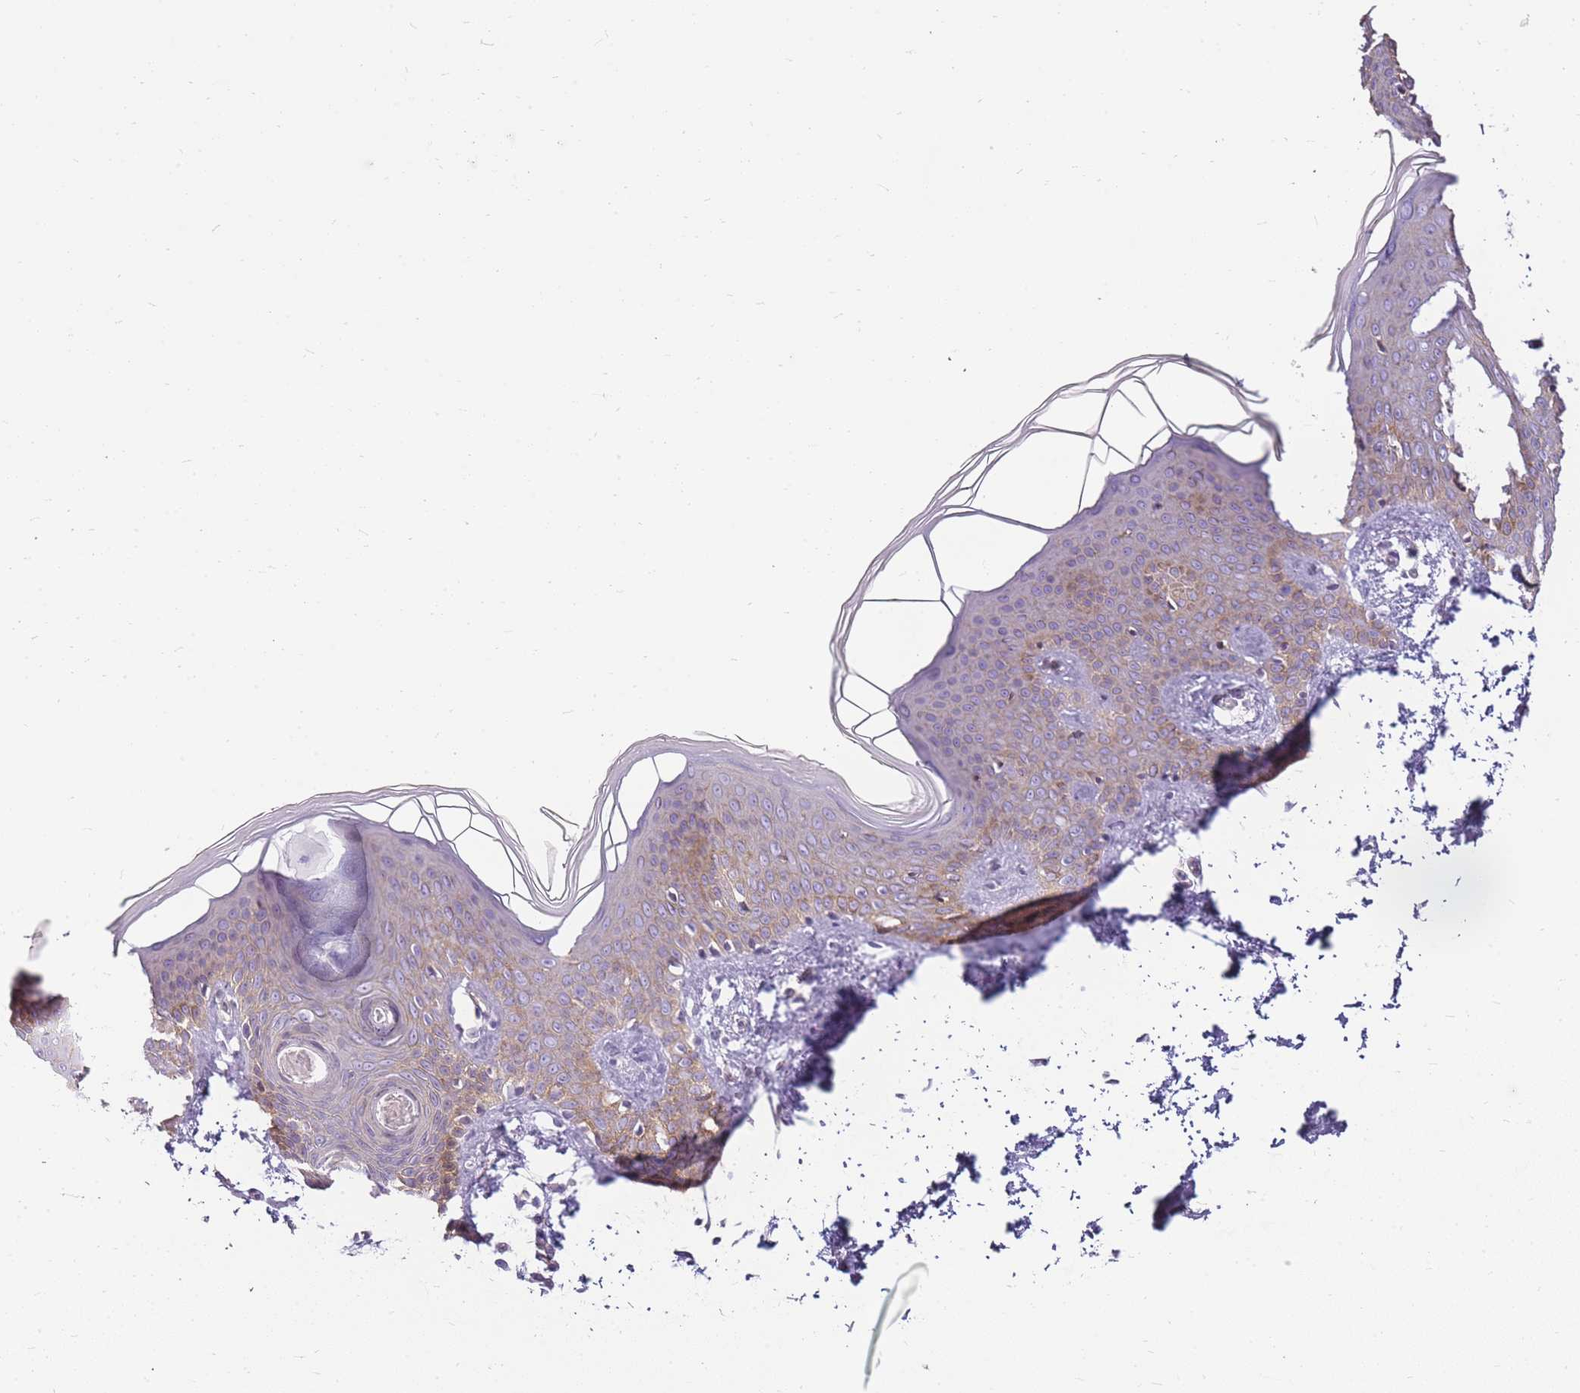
{"staining": {"intensity": "negative", "quantity": "none", "location": "none"}, "tissue": "skin", "cell_type": "Fibroblasts", "image_type": "normal", "snomed": [{"axis": "morphology", "description": "Normal tissue, NOS"}, {"axis": "topography", "description": "Skin"}], "caption": "Protein analysis of benign skin demonstrates no significant staining in fibroblasts. (DAB (3,3'-diaminobenzidine) immunohistochemistry (IHC) visualized using brightfield microscopy, high magnification).", "gene": "CLBA1", "patient": {"sex": "male", "age": 36}}